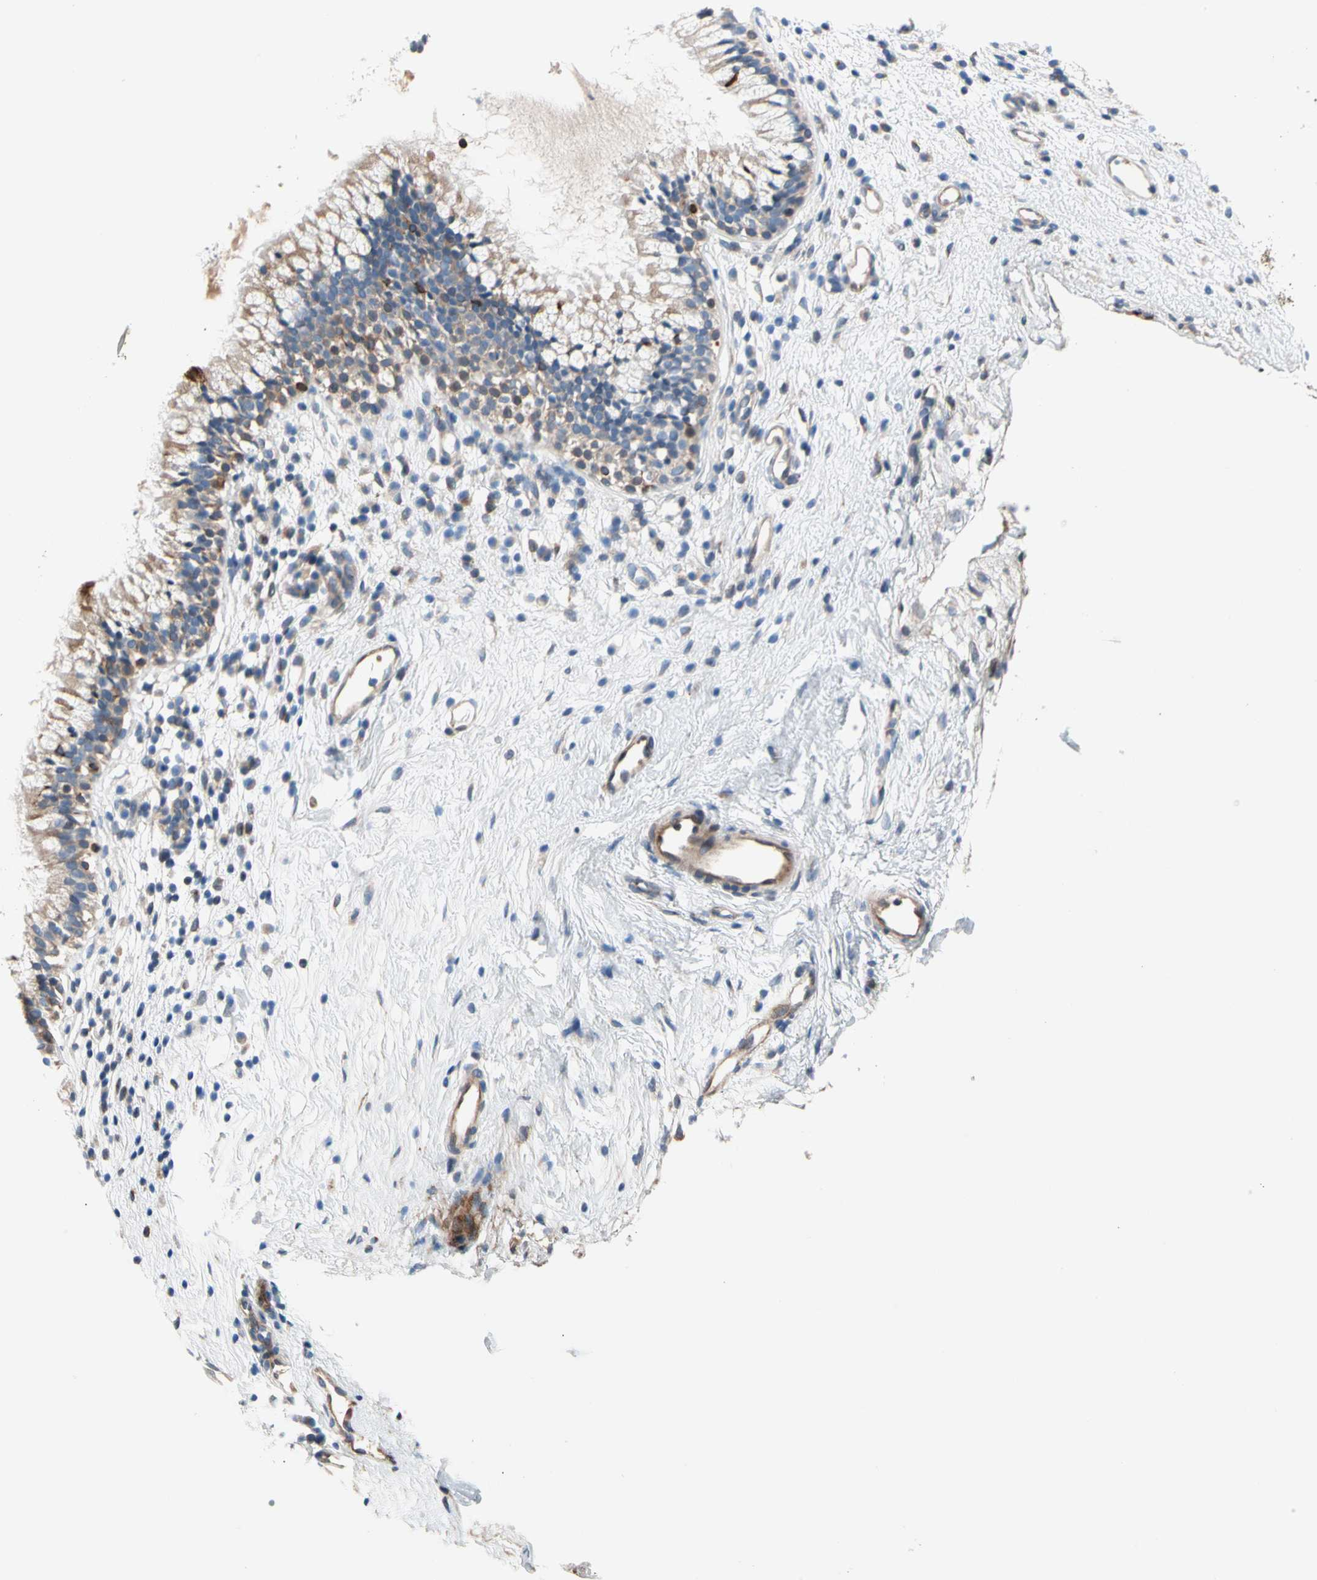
{"staining": {"intensity": "weak", "quantity": ">75%", "location": "cytoplasmic/membranous"}, "tissue": "nasopharynx", "cell_type": "Respiratory epithelial cells", "image_type": "normal", "snomed": [{"axis": "morphology", "description": "Normal tissue, NOS"}, {"axis": "topography", "description": "Nasopharynx"}], "caption": "Immunohistochemical staining of normal human nasopharynx demonstrates >75% levels of weak cytoplasmic/membranous protein positivity in about >75% of respiratory epithelial cells.", "gene": "MAP3K3", "patient": {"sex": "male", "age": 21}}